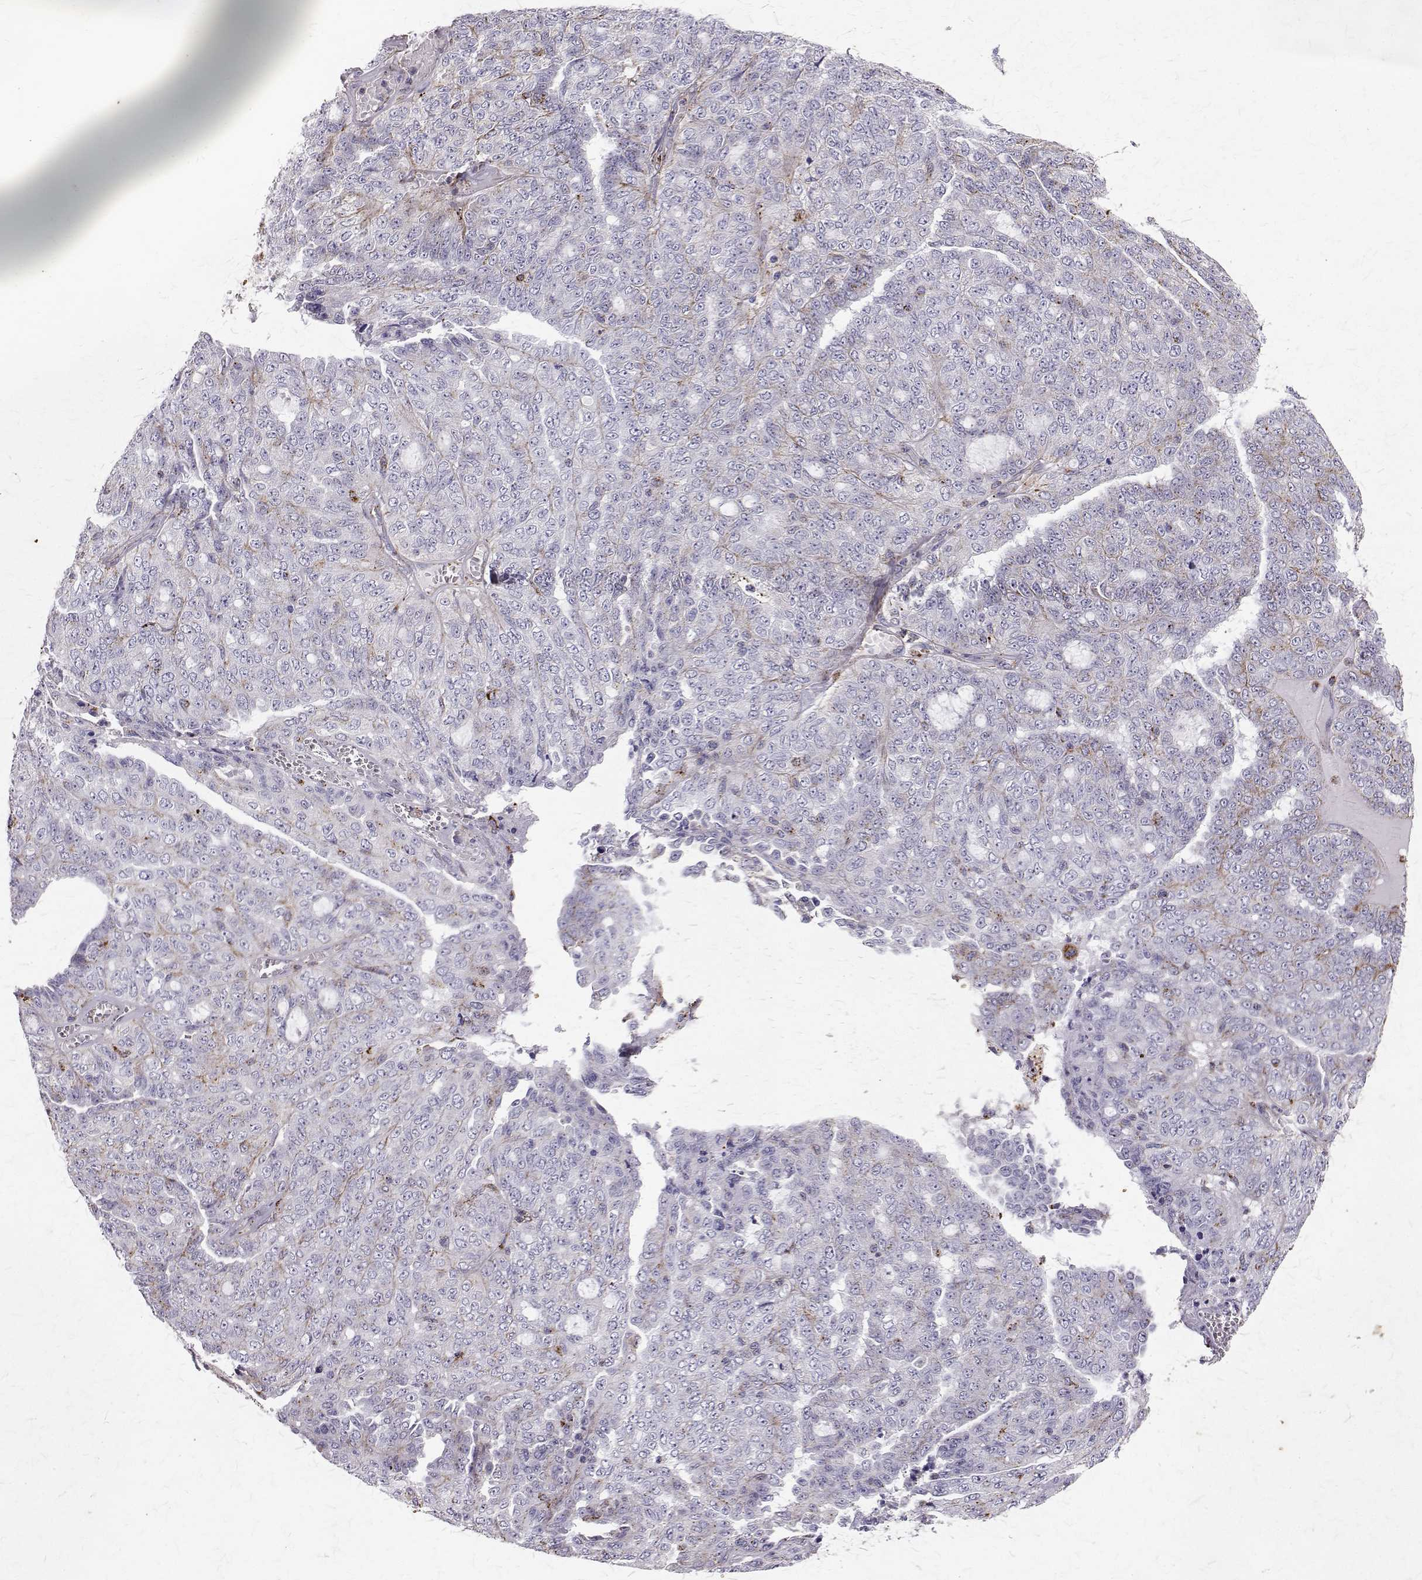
{"staining": {"intensity": "negative", "quantity": "none", "location": "none"}, "tissue": "ovarian cancer", "cell_type": "Tumor cells", "image_type": "cancer", "snomed": [{"axis": "morphology", "description": "Cystadenocarcinoma, serous, NOS"}, {"axis": "topography", "description": "Ovary"}], "caption": "Immunohistochemical staining of human serous cystadenocarcinoma (ovarian) demonstrates no significant positivity in tumor cells.", "gene": "TPP1", "patient": {"sex": "female", "age": 71}}